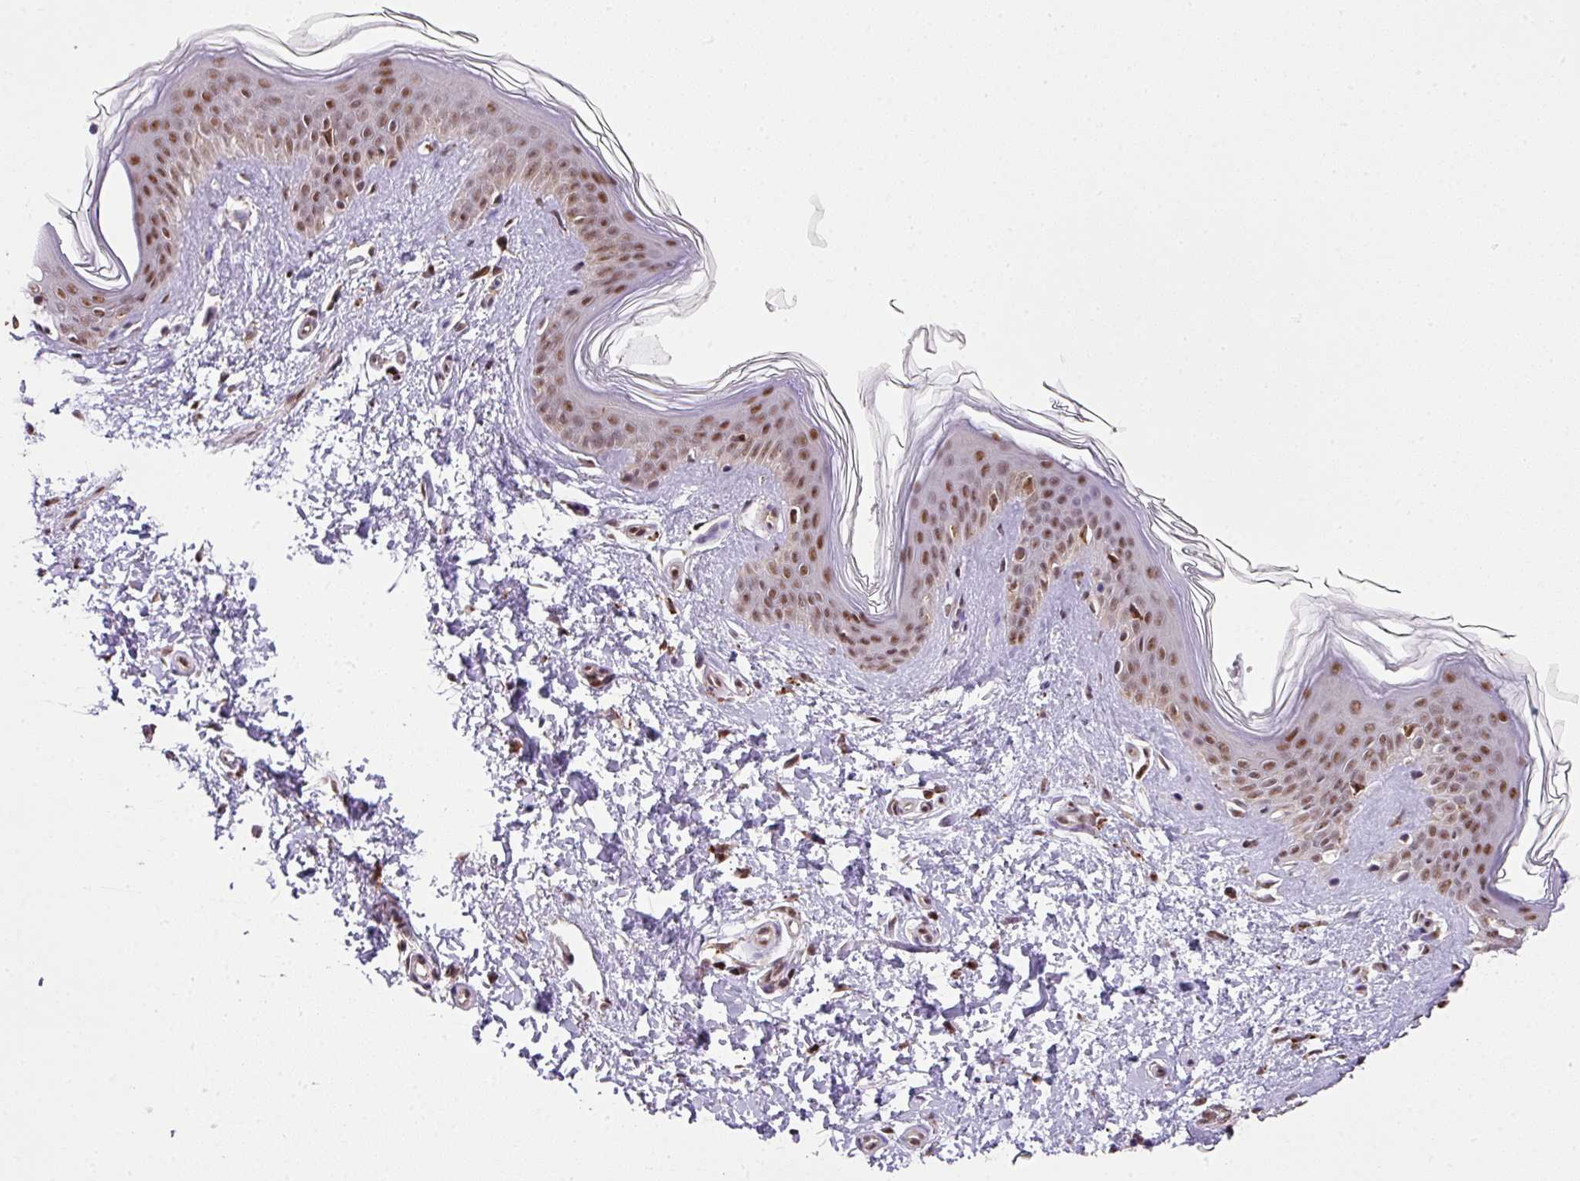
{"staining": {"intensity": "moderate", "quantity": ">75%", "location": "cytoplasmic/membranous,nuclear"}, "tissue": "skin", "cell_type": "Fibroblasts", "image_type": "normal", "snomed": [{"axis": "morphology", "description": "Normal tissue, NOS"}, {"axis": "topography", "description": "Skin"}], "caption": "Protein staining reveals moderate cytoplasmic/membranous,nuclear staining in approximately >75% of fibroblasts in benign skin. Nuclei are stained in blue.", "gene": "PLK1", "patient": {"sex": "female", "age": 41}}